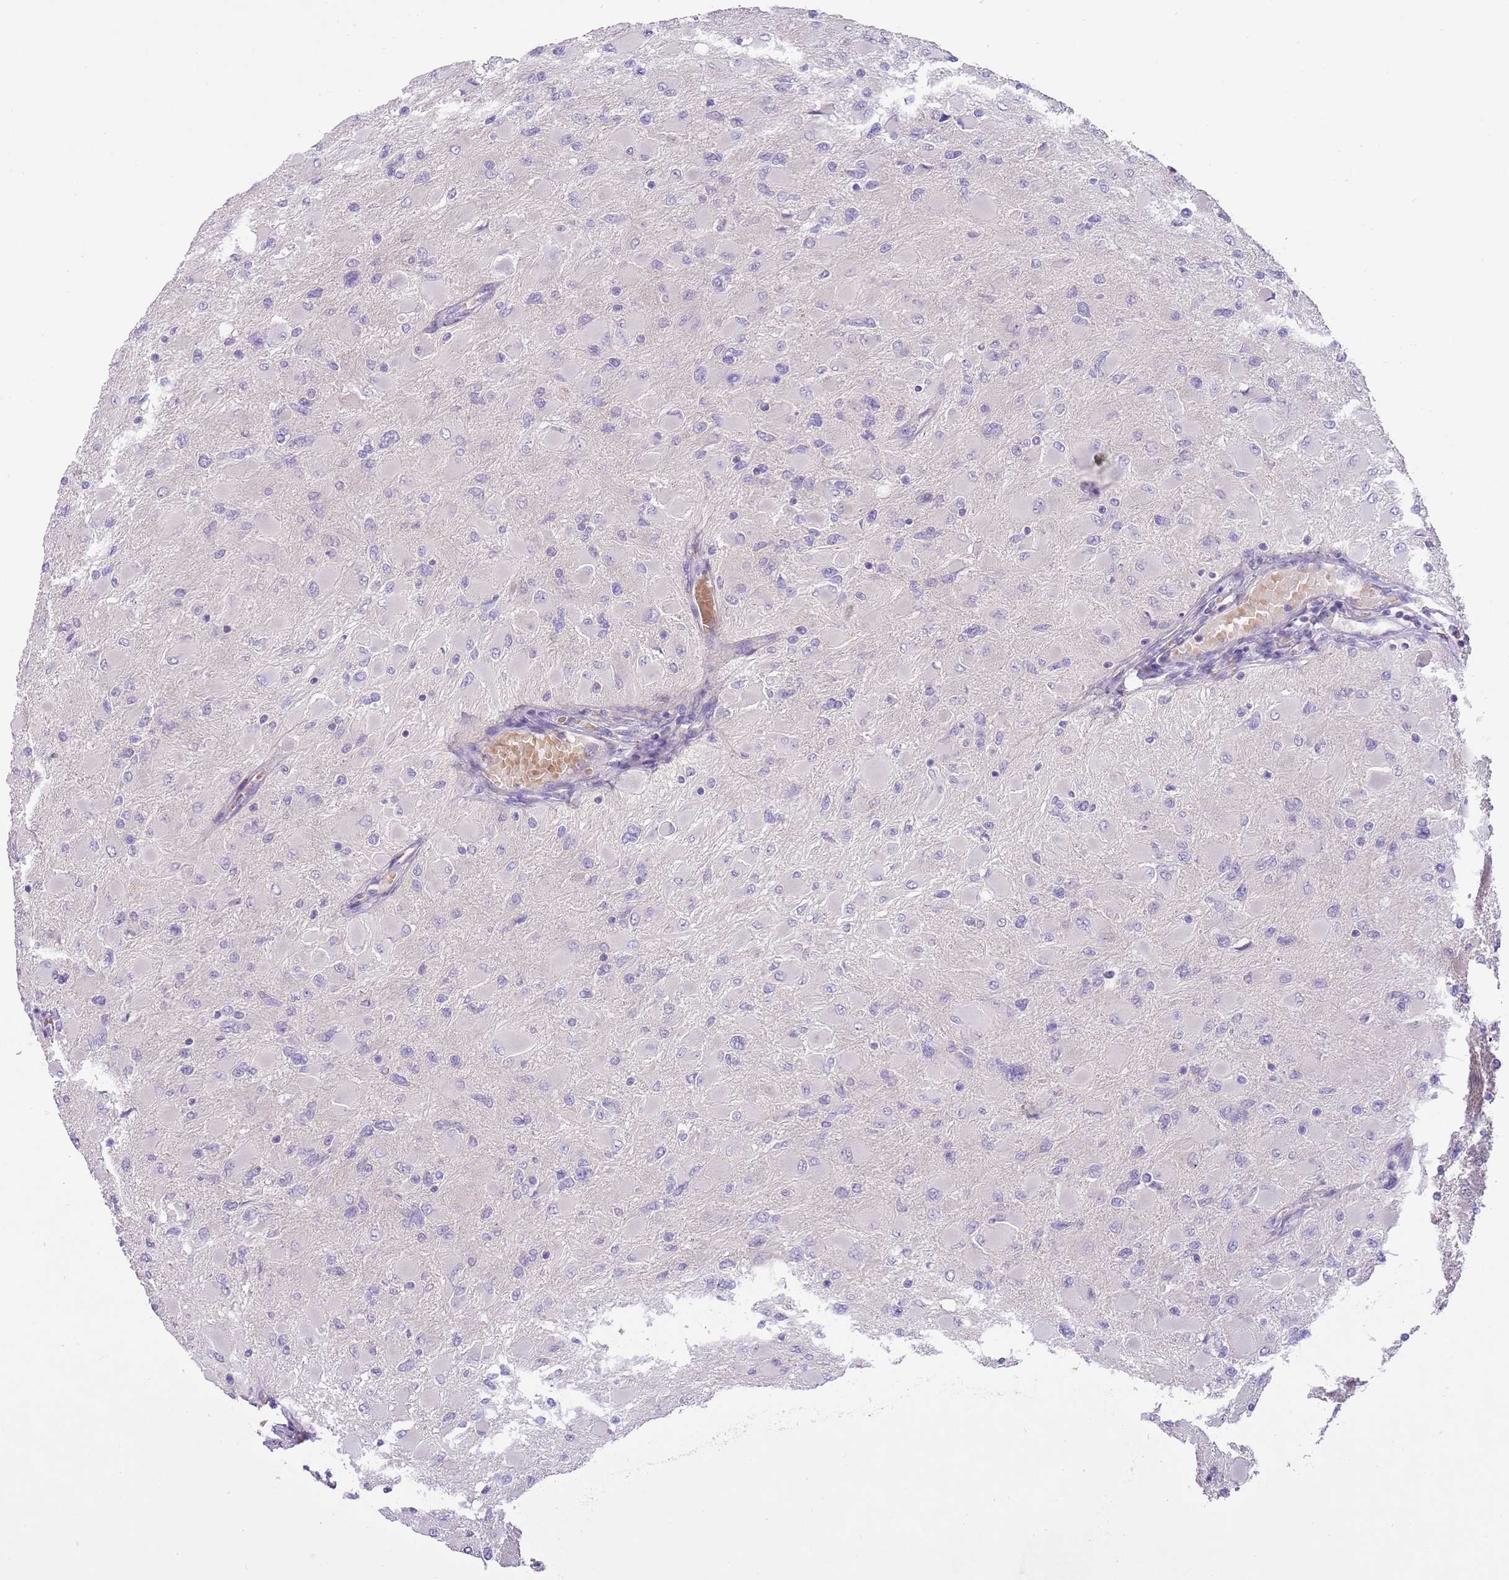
{"staining": {"intensity": "negative", "quantity": "none", "location": "none"}, "tissue": "glioma", "cell_type": "Tumor cells", "image_type": "cancer", "snomed": [{"axis": "morphology", "description": "Glioma, malignant, High grade"}, {"axis": "topography", "description": "Cerebral cortex"}], "caption": "Tumor cells are negative for brown protein staining in malignant high-grade glioma.", "gene": "CFAP73", "patient": {"sex": "female", "age": 36}}